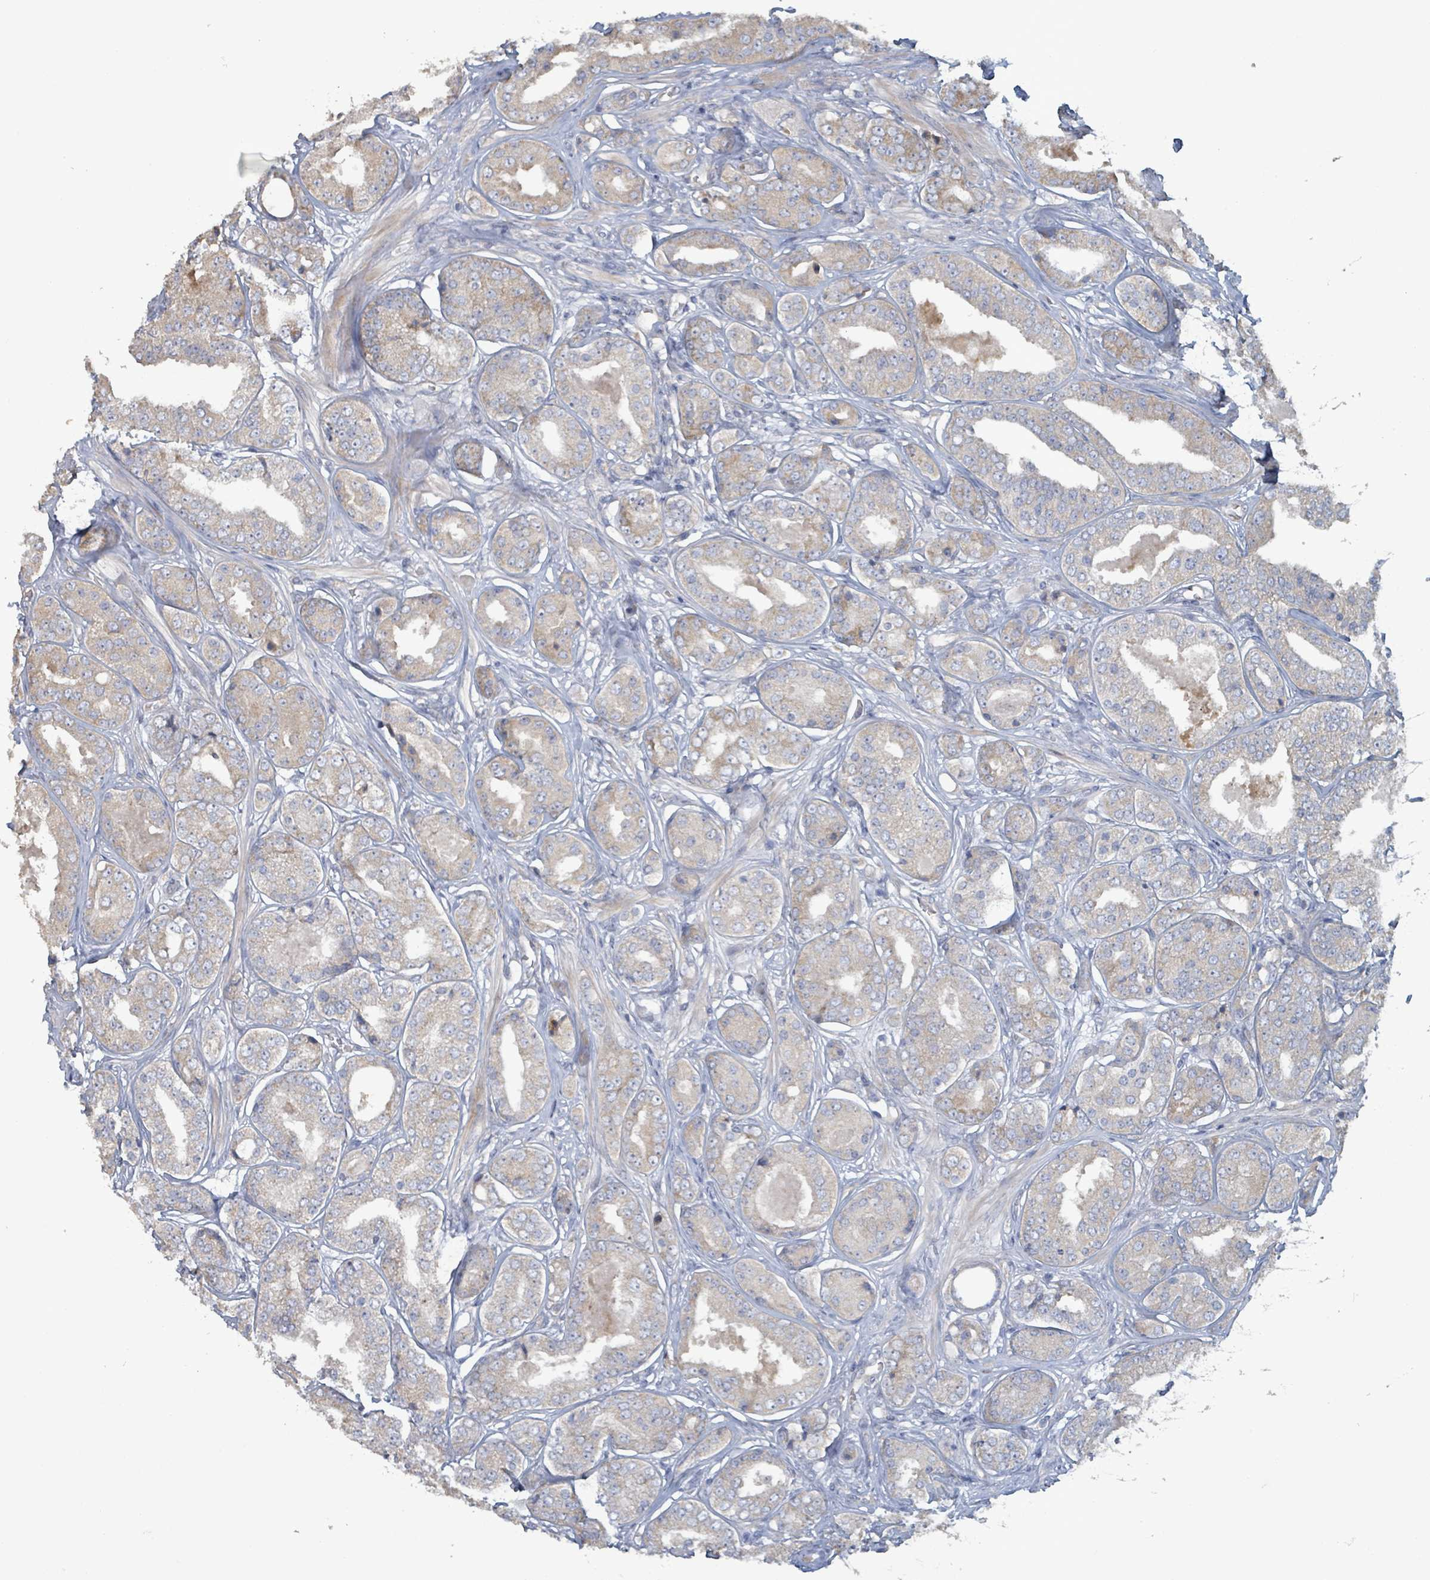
{"staining": {"intensity": "moderate", "quantity": "25%-75%", "location": "cytoplasmic/membranous"}, "tissue": "prostate cancer", "cell_type": "Tumor cells", "image_type": "cancer", "snomed": [{"axis": "morphology", "description": "Adenocarcinoma, High grade"}, {"axis": "topography", "description": "Prostate"}], "caption": "Immunohistochemical staining of prostate cancer displays medium levels of moderate cytoplasmic/membranous protein staining in about 25%-75% of tumor cells.", "gene": "RPL32", "patient": {"sex": "male", "age": 63}}